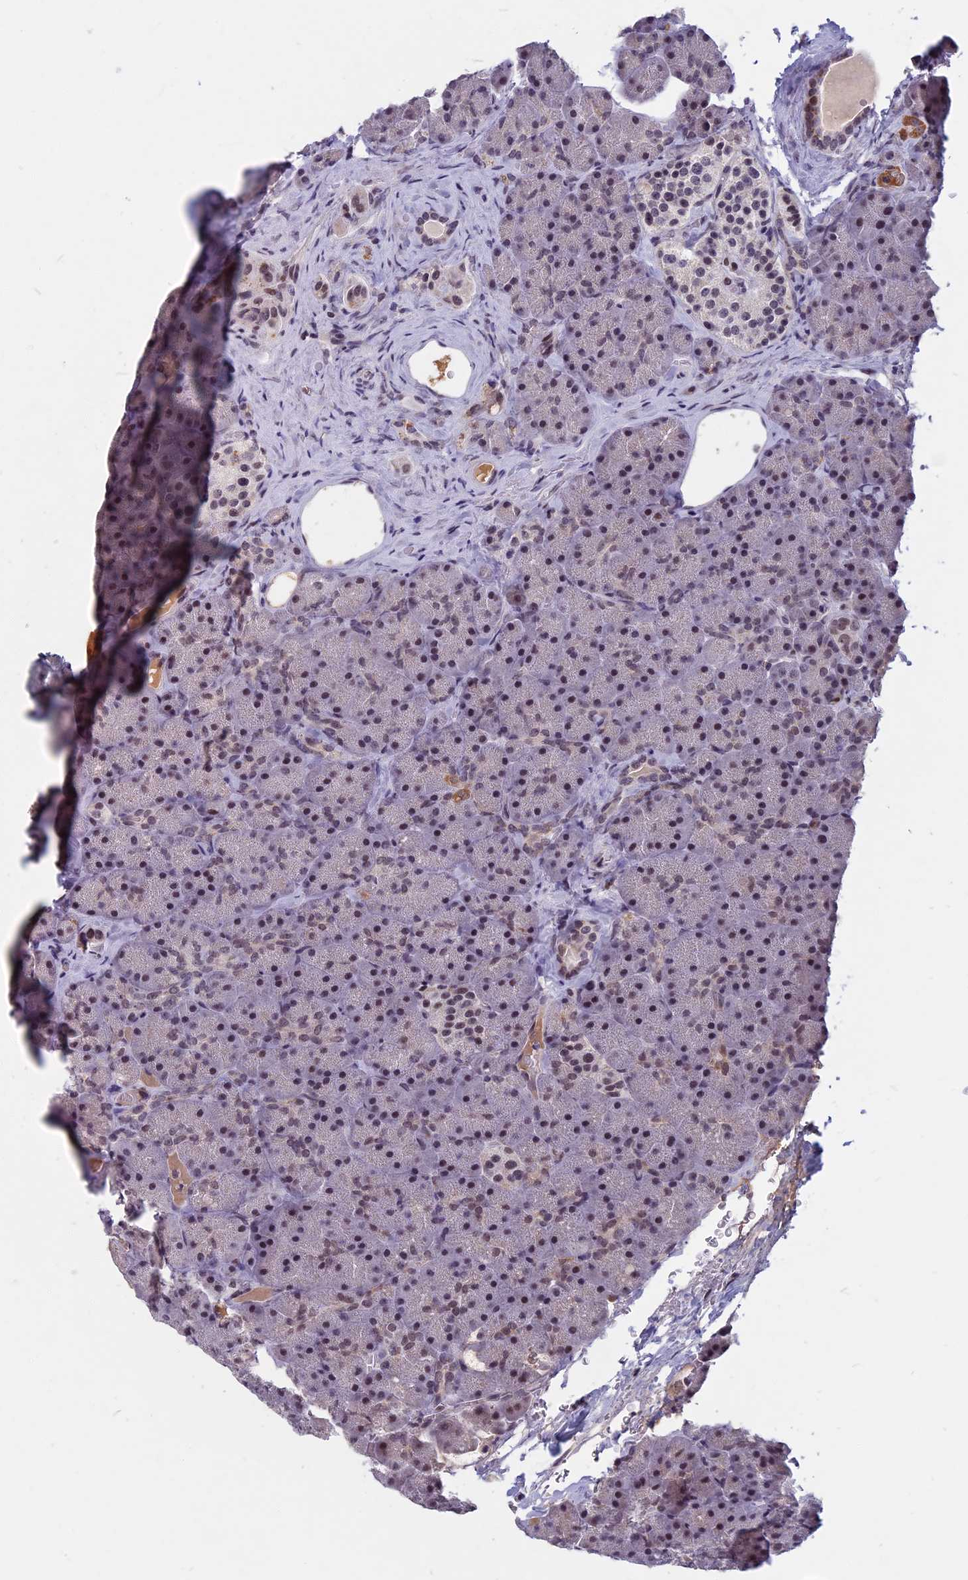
{"staining": {"intensity": "moderate", "quantity": "25%-75%", "location": "nuclear"}, "tissue": "pancreas", "cell_type": "Exocrine glandular cells", "image_type": "normal", "snomed": [{"axis": "morphology", "description": "Normal tissue, NOS"}, {"axis": "topography", "description": "Pancreas"}], "caption": "Immunohistochemical staining of normal human pancreas displays 25%-75% levels of moderate nuclear protein positivity in approximately 25%-75% of exocrine glandular cells. Immunohistochemistry (ihc) stains the protein in brown and the nuclei are stained blue.", "gene": "CDC7", "patient": {"sex": "male", "age": 36}}